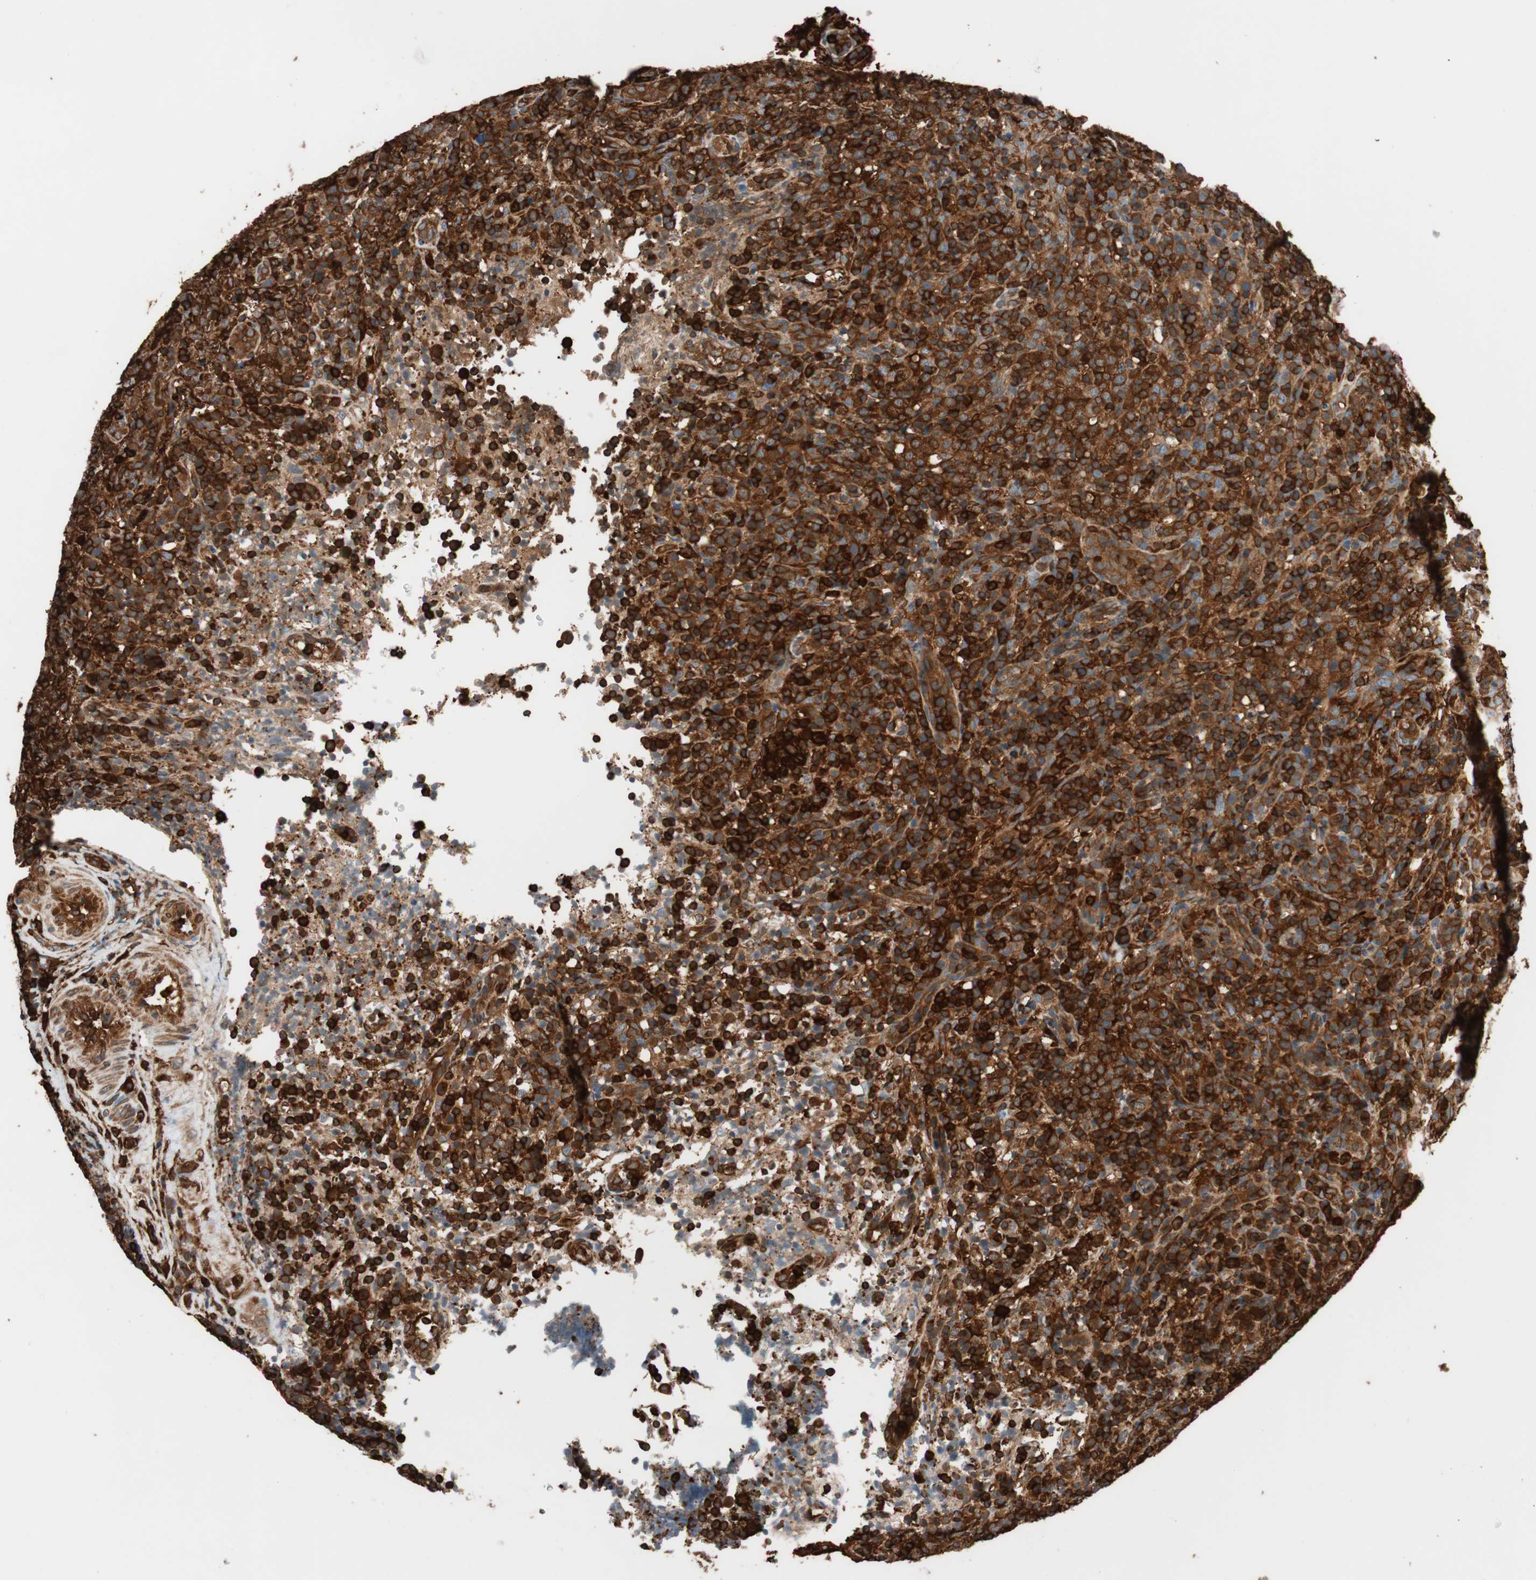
{"staining": {"intensity": "strong", "quantity": ">75%", "location": "cytoplasmic/membranous"}, "tissue": "lymphoma", "cell_type": "Tumor cells", "image_type": "cancer", "snomed": [{"axis": "morphology", "description": "Malignant lymphoma, non-Hodgkin's type, High grade"}, {"axis": "topography", "description": "Lymph node"}], "caption": "An immunohistochemistry image of neoplastic tissue is shown. Protein staining in brown labels strong cytoplasmic/membranous positivity in lymphoma within tumor cells.", "gene": "VASP", "patient": {"sex": "female", "age": 76}}